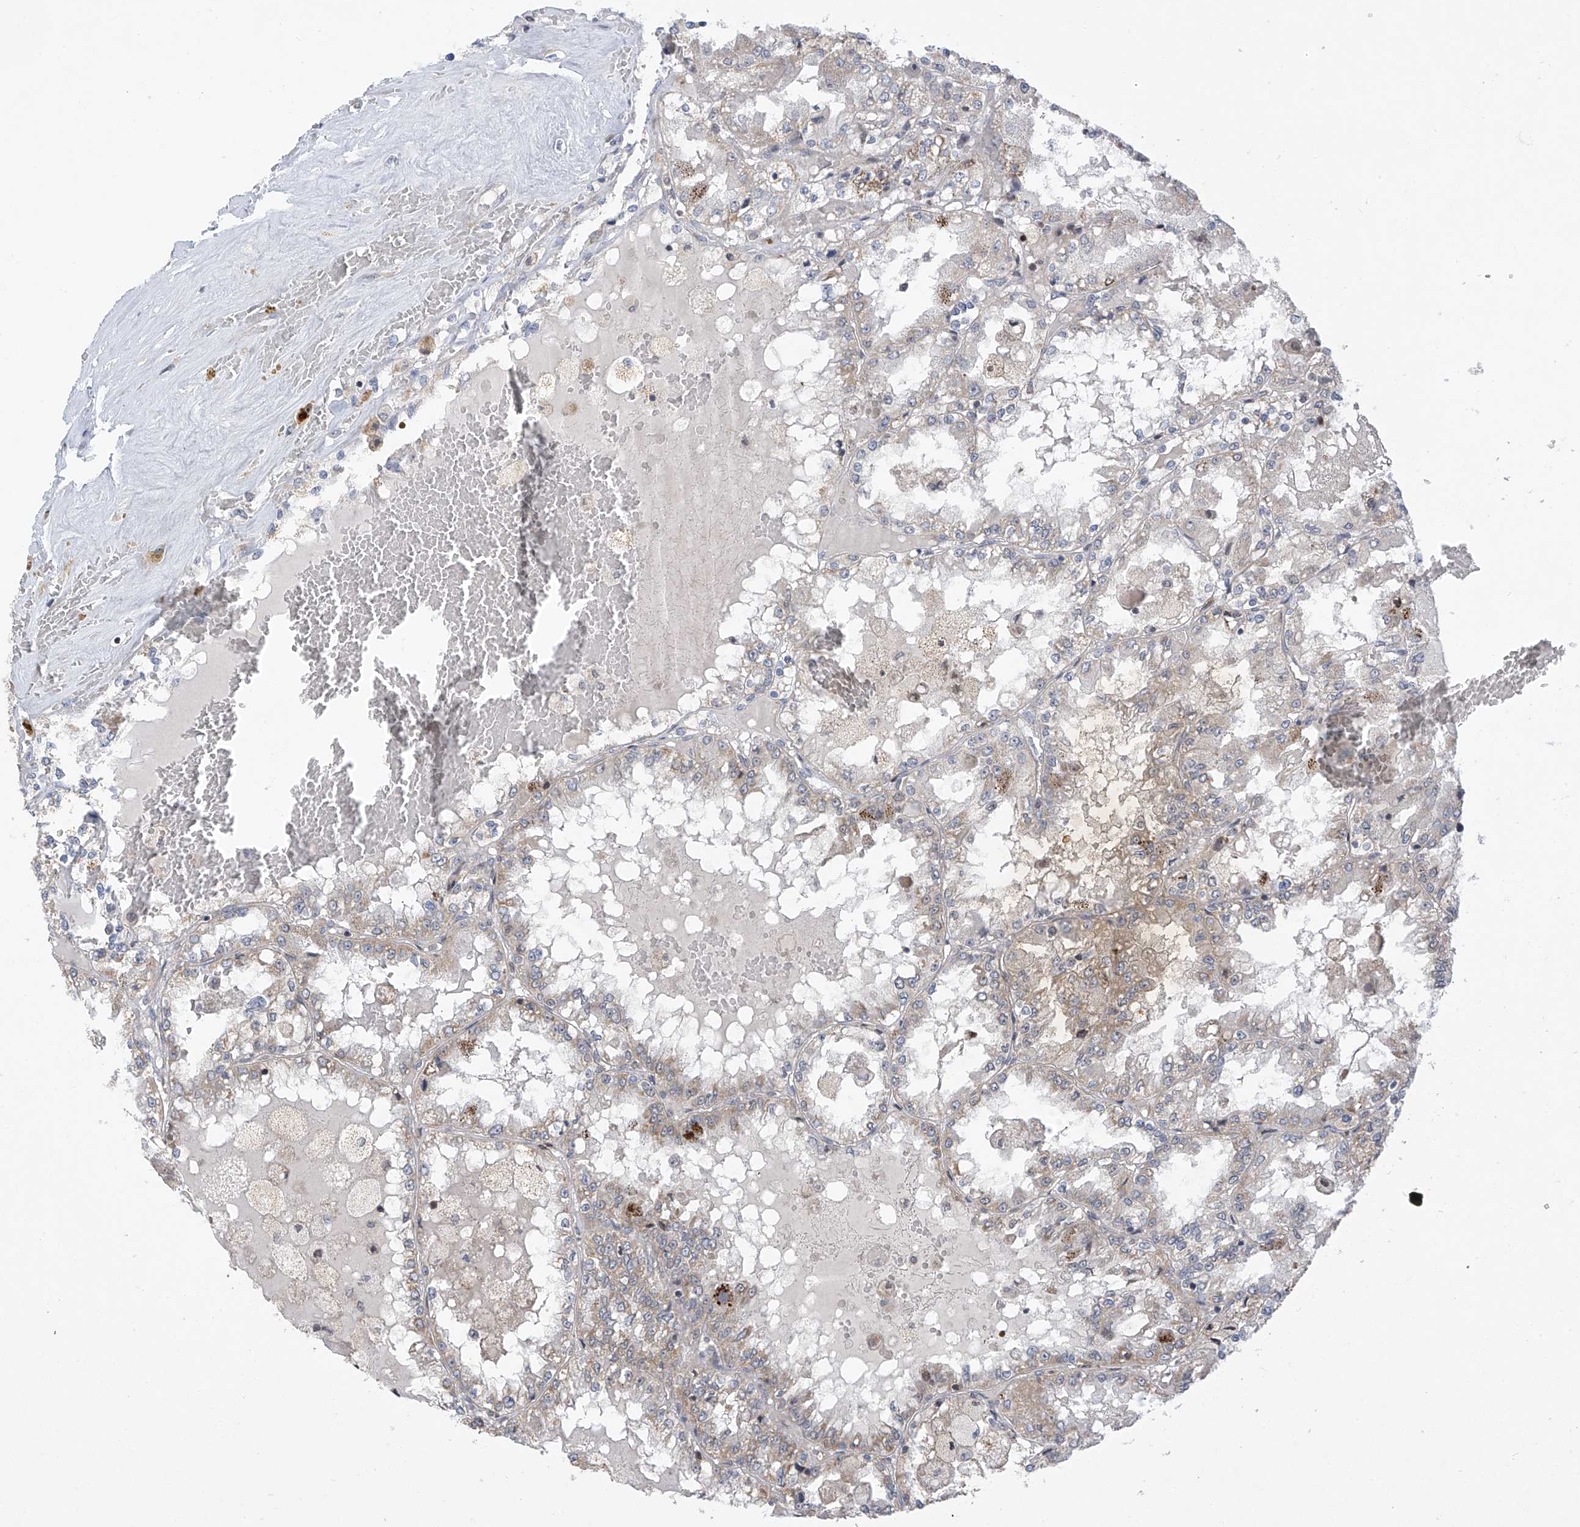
{"staining": {"intensity": "weak", "quantity": "<25%", "location": "cytoplasmic/membranous"}, "tissue": "renal cancer", "cell_type": "Tumor cells", "image_type": "cancer", "snomed": [{"axis": "morphology", "description": "Adenocarcinoma, NOS"}, {"axis": "topography", "description": "Kidney"}], "caption": "IHC micrograph of renal cancer stained for a protein (brown), which demonstrates no positivity in tumor cells.", "gene": "SLCO4A1", "patient": {"sex": "female", "age": 56}}